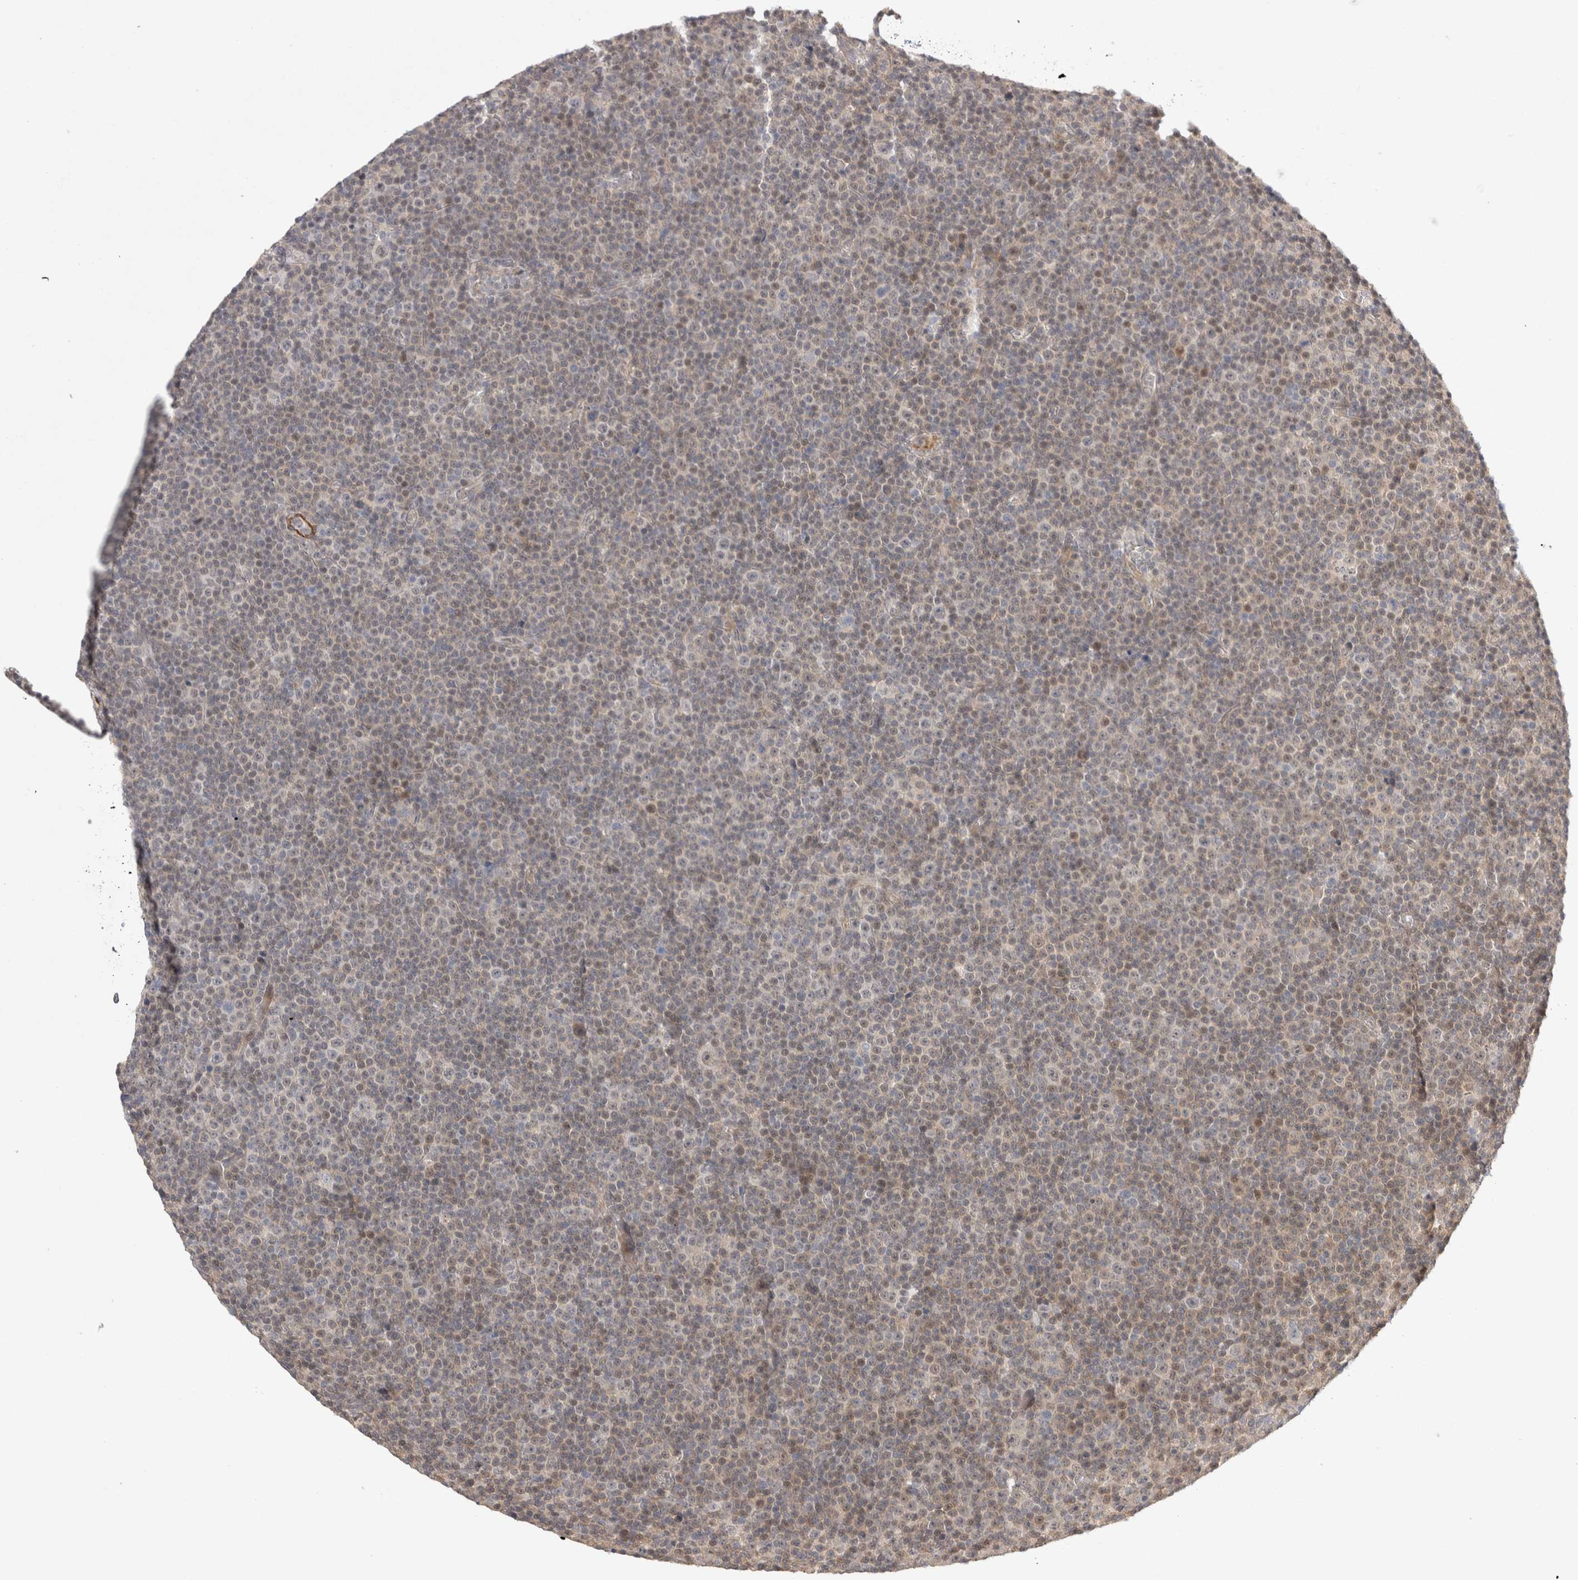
{"staining": {"intensity": "weak", "quantity": "25%-75%", "location": "cytoplasmic/membranous,nuclear"}, "tissue": "lymphoma", "cell_type": "Tumor cells", "image_type": "cancer", "snomed": [{"axis": "morphology", "description": "Malignant lymphoma, non-Hodgkin's type, Low grade"}, {"axis": "topography", "description": "Lymph node"}], "caption": "There is low levels of weak cytoplasmic/membranous and nuclear expression in tumor cells of malignant lymphoma, non-Hodgkin's type (low-grade), as demonstrated by immunohistochemical staining (brown color).", "gene": "ZNF318", "patient": {"sex": "female", "age": 67}}